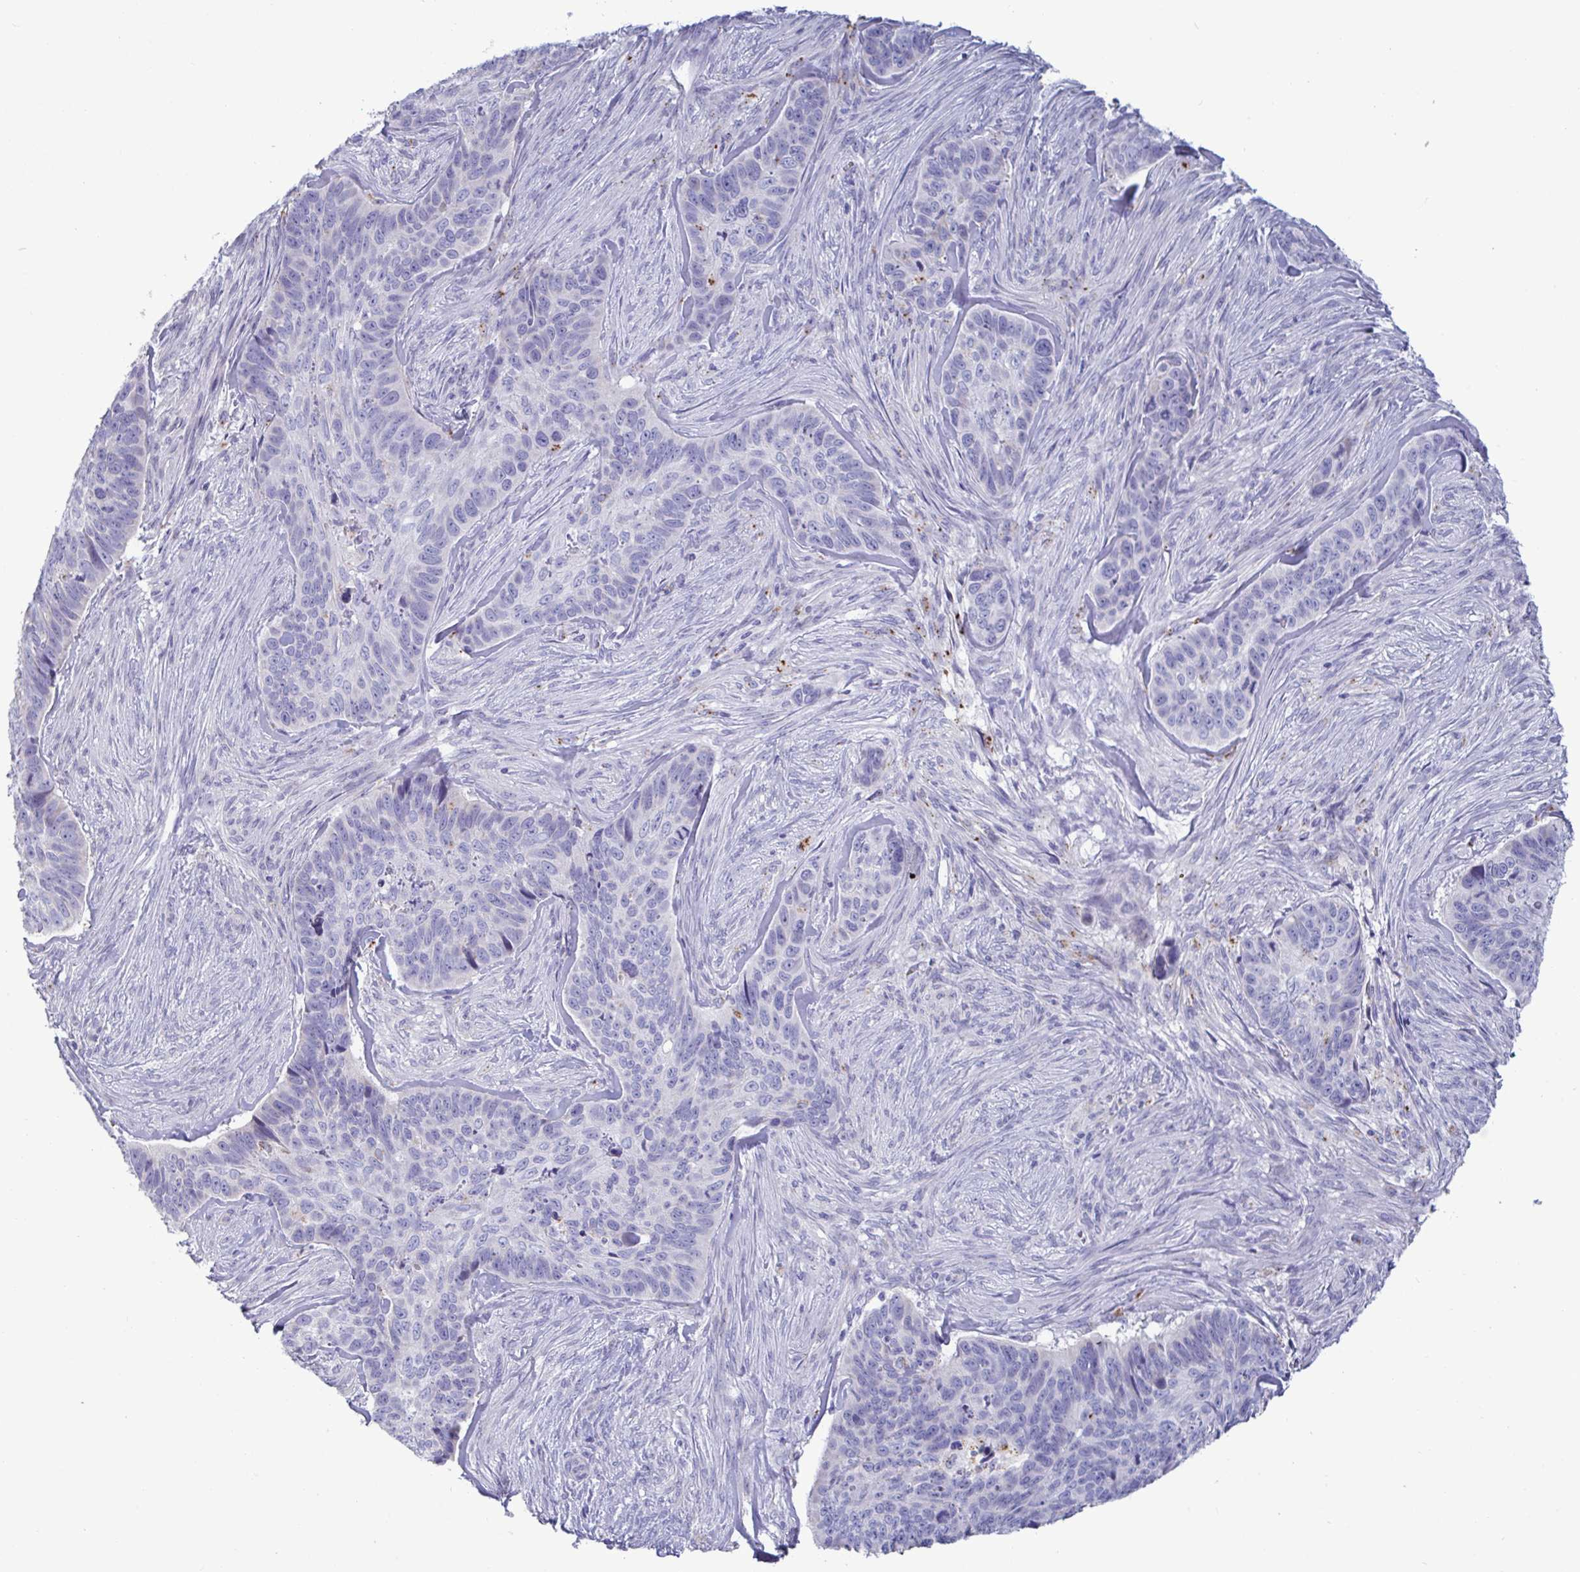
{"staining": {"intensity": "negative", "quantity": "none", "location": "none"}, "tissue": "skin cancer", "cell_type": "Tumor cells", "image_type": "cancer", "snomed": [{"axis": "morphology", "description": "Basal cell carcinoma"}, {"axis": "topography", "description": "Skin"}], "caption": "There is no significant positivity in tumor cells of skin cancer (basal cell carcinoma).", "gene": "TAS2R38", "patient": {"sex": "female", "age": 82}}